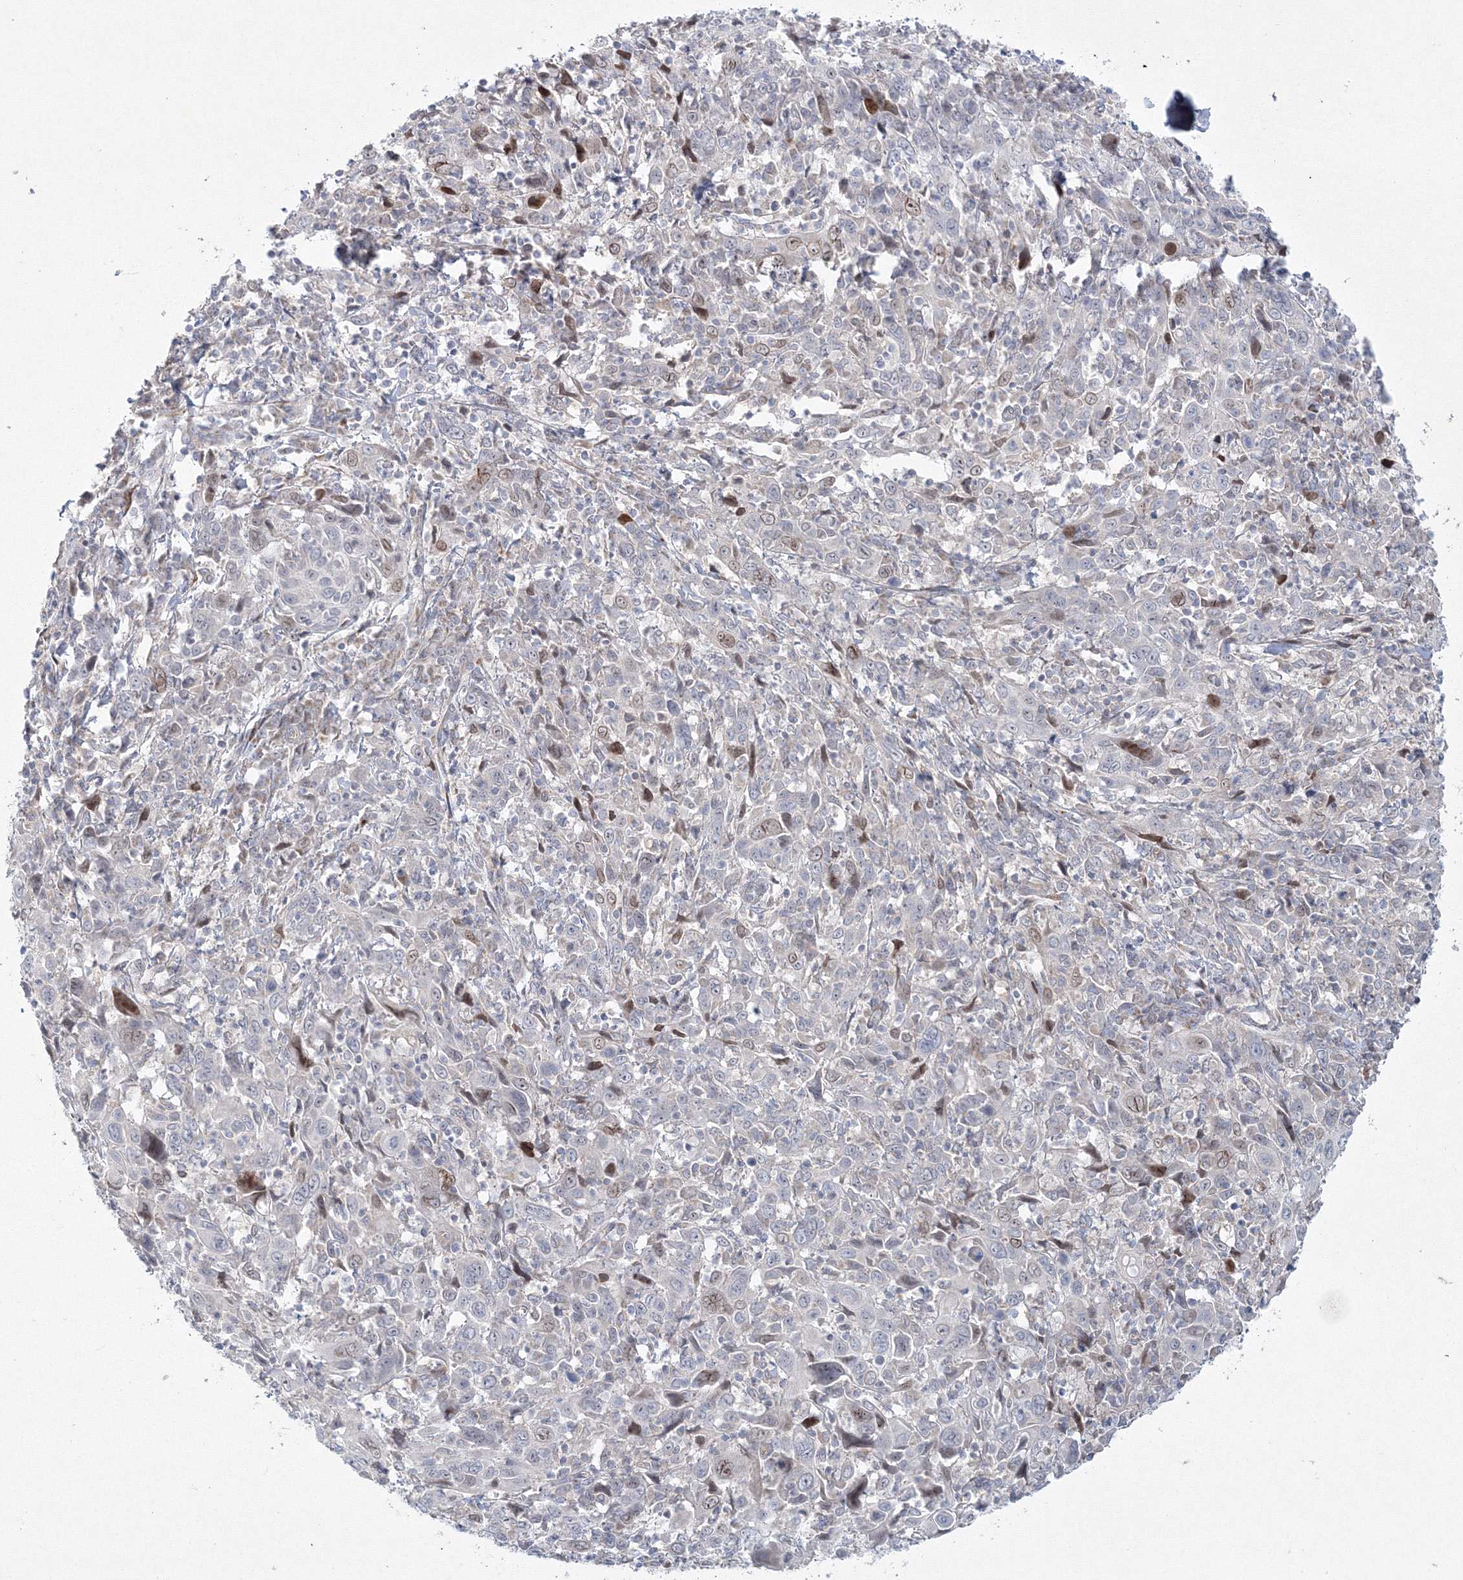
{"staining": {"intensity": "moderate", "quantity": "<25%", "location": "nuclear"}, "tissue": "cervical cancer", "cell_type": "Tumor cells", "image_type": "cancer", "snomed": [{"axis": "morphology", "description": "Squamous cell carcinoma, NOS"}, {"axis": "topography", "description": "Cervix"}], "caption": "Cervical squamous cell carcinoma stained with DAB (3,3'-diaminobenzidine) IHC demonstrates low levels of moderate nuclear expression in about <25% of tumor cells. (DAB IHC, brown staining for protein, blue staining for nuclei).", "gene": "WDR49", "patient": {"sex": "female", "age": 46}}